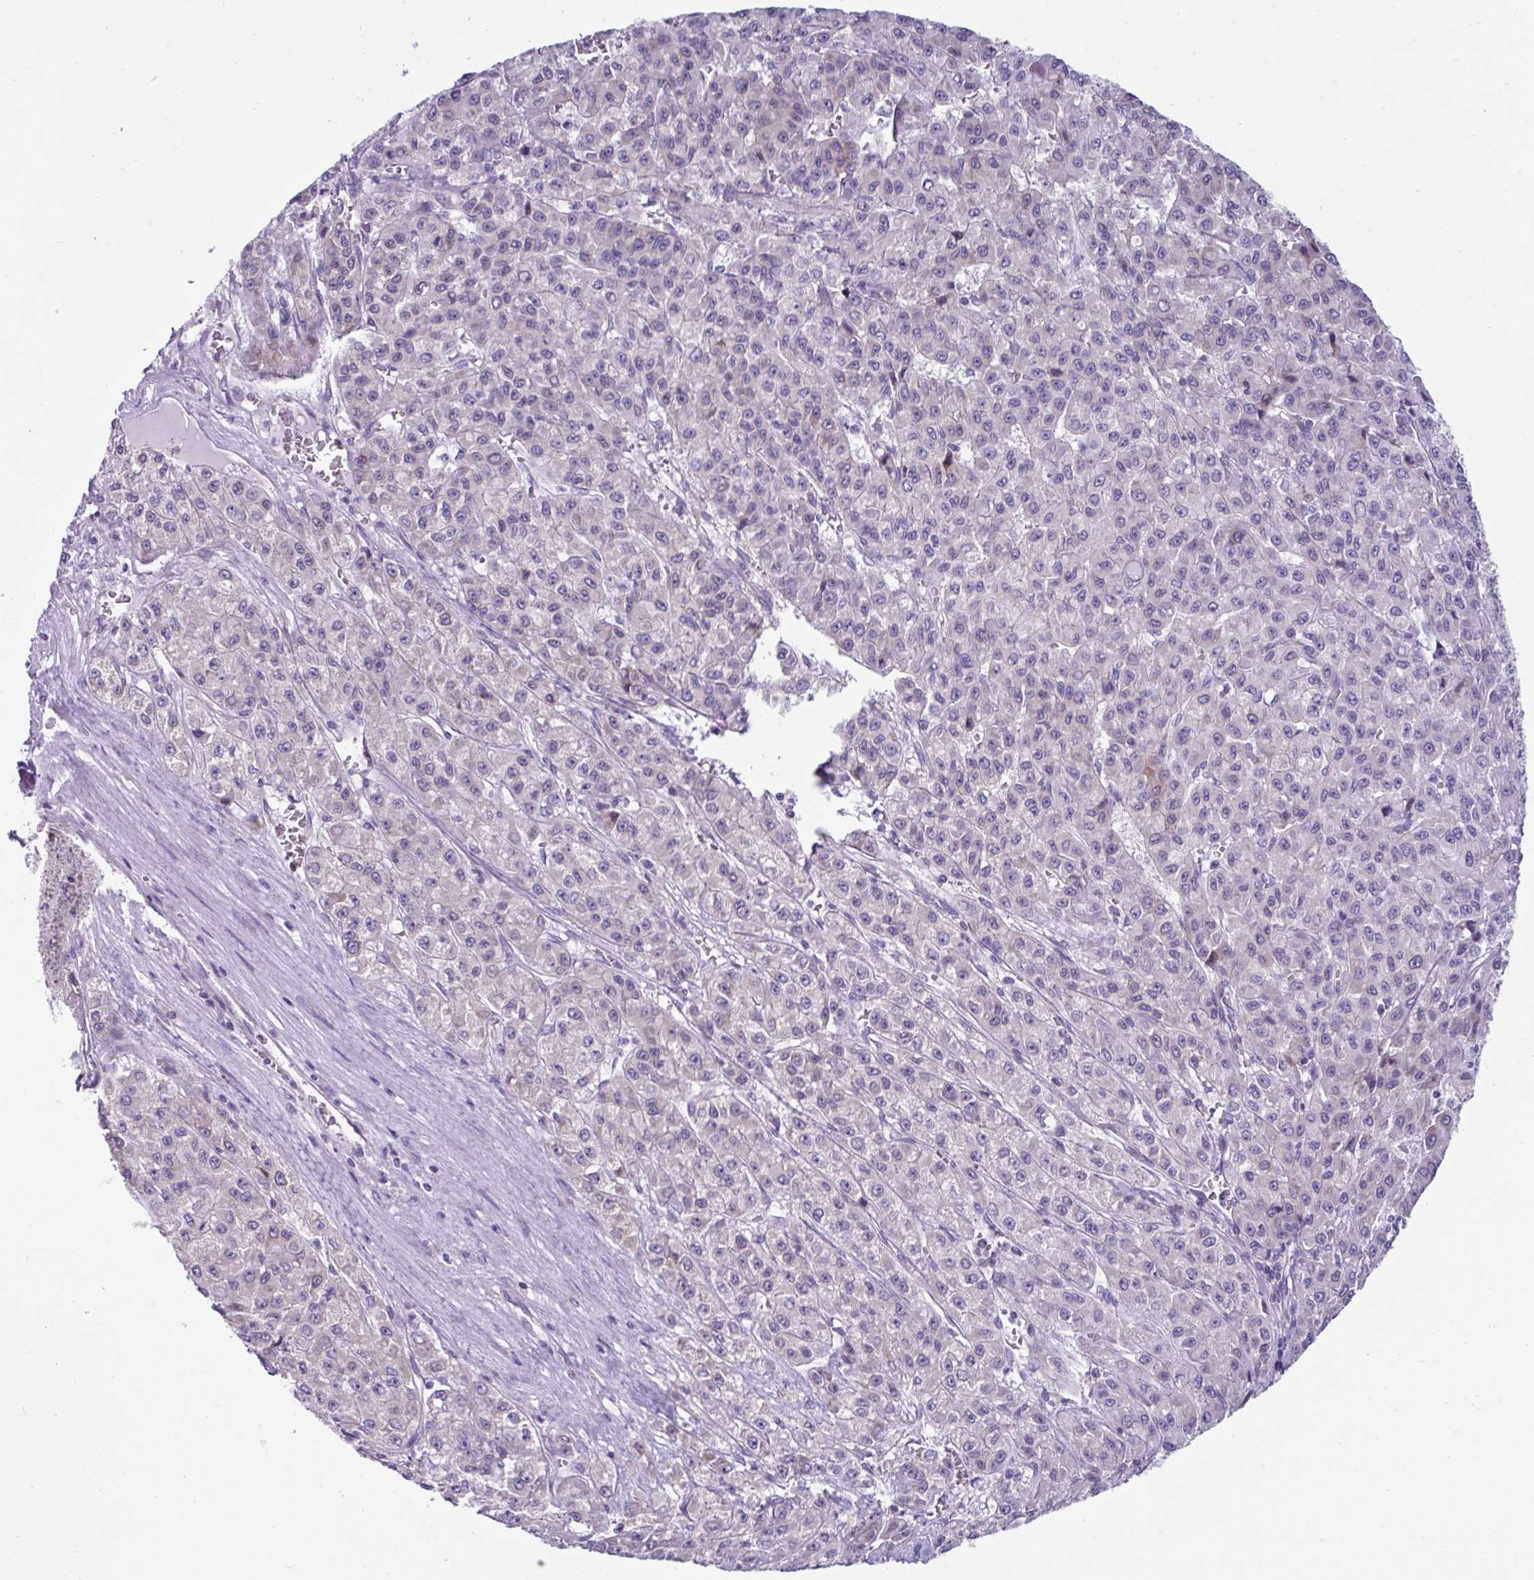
{"staining": {"intensity": "negative", "quantity": "none", "location": "none"}, "tissue": "liver cancer", "cell_type": "Tumor cells", "image_type": "cancer", "snomed": [{"axis": "morphology", "description": "Carcinoma, Hepatocellular, NOS"}, {"axis": "topography", "description": "Liver"}], "caption": "An image of liver cancer (hepatocellular carcinoma) stained for a protein demonstrates no brown staining in tumor cells.", "gene": "RPL7", "patient": {"sex": "male", "age": 70}}